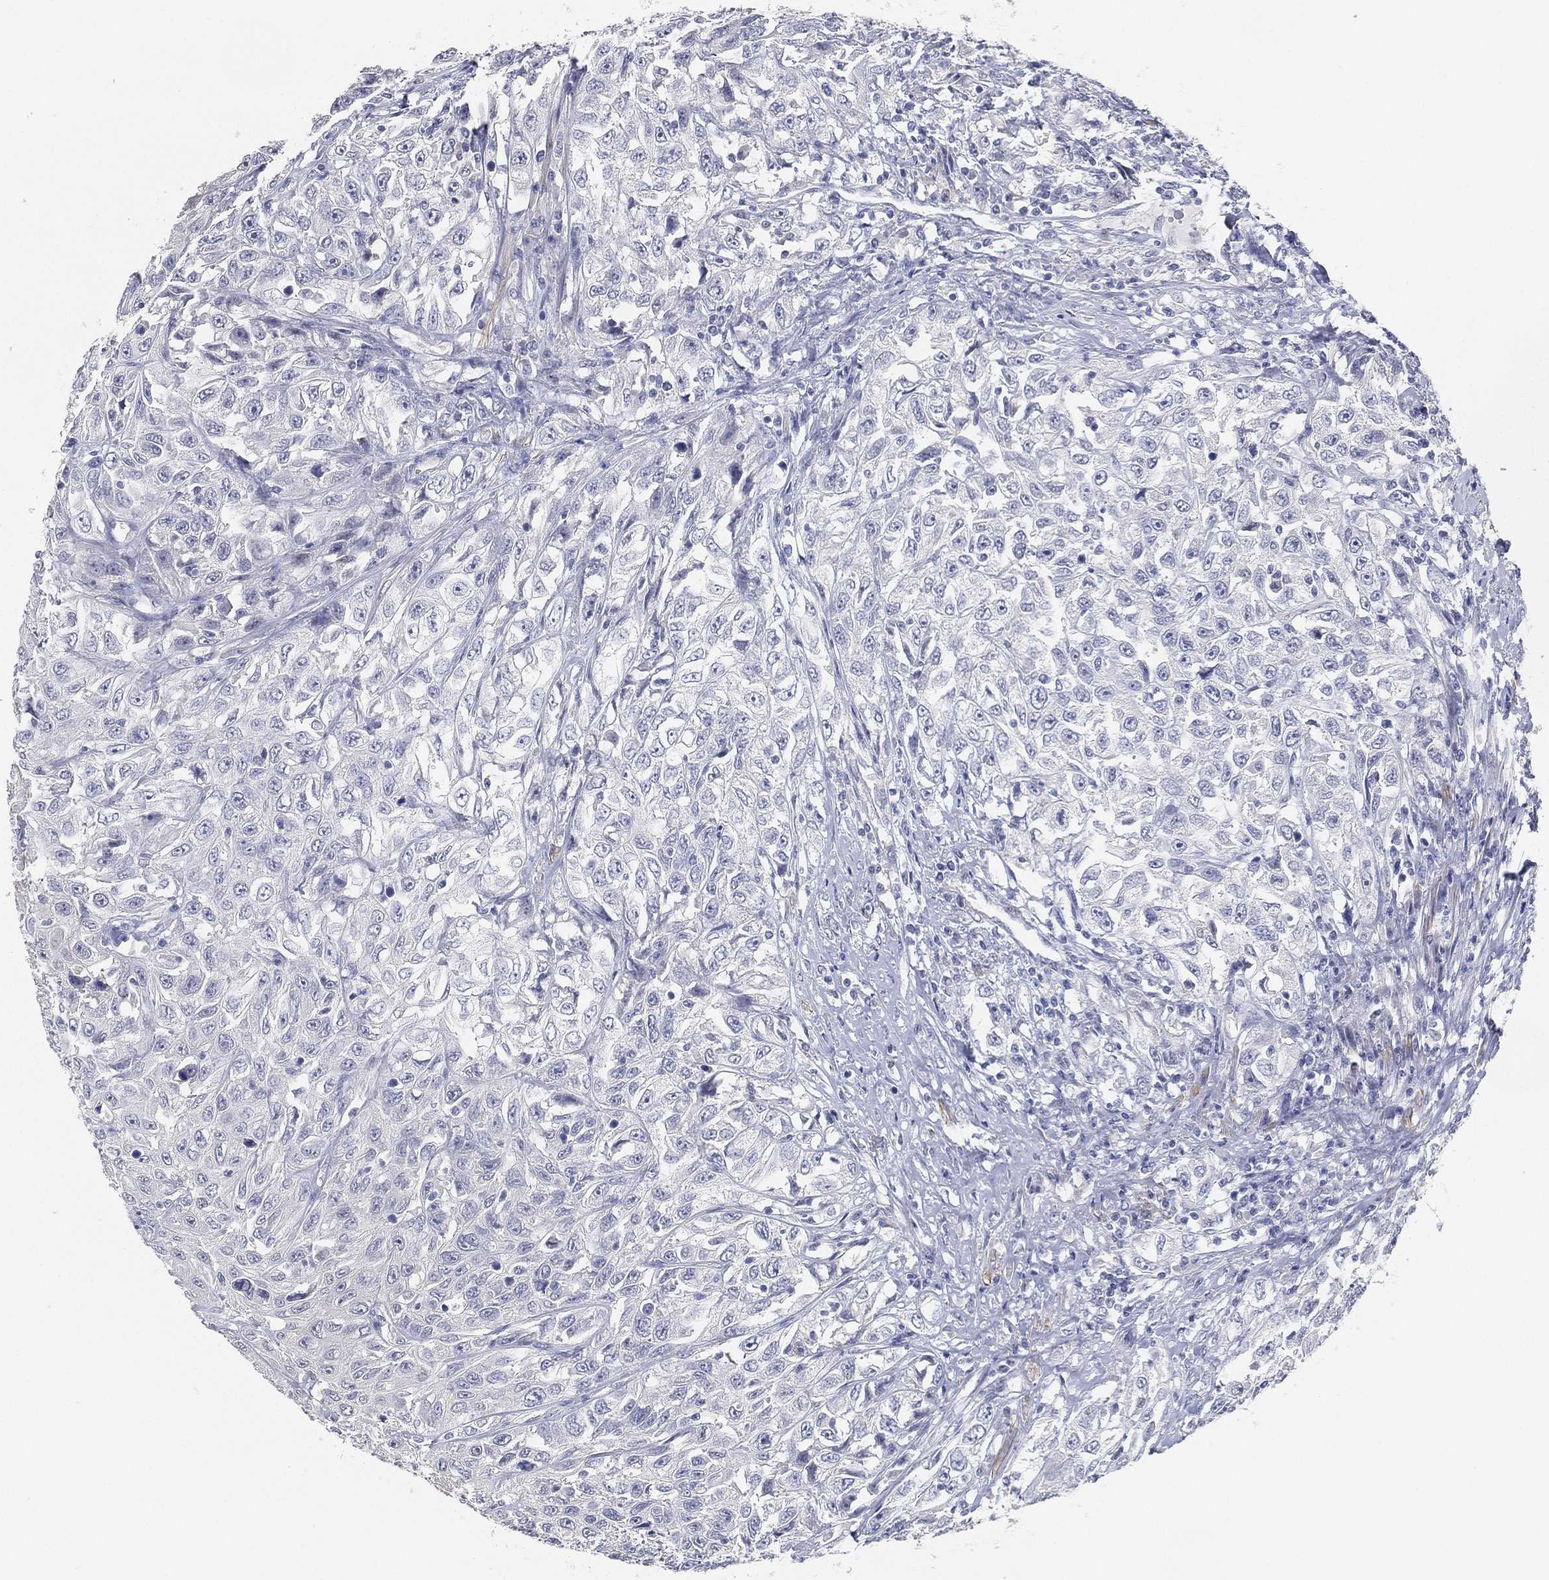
{"staining": {"intensity": "negative", "quantity": "none", "location": "none"}, "tissue": "urothelial cancer", "cell_type": "Tumor cells", "image_type": "cancer", "snomed": [{"axis": "morphology", "description": "Urothelial carcinoma, High grade"}, {"axis": "topography", "description": "Urinary bladder"}], "caption": "Image shows no protein staining in tumor cells of urothelial carcinoma (high-grade) tissue.", "gene": "GPR61", "patient": {"sex": "female", "age": 56}}